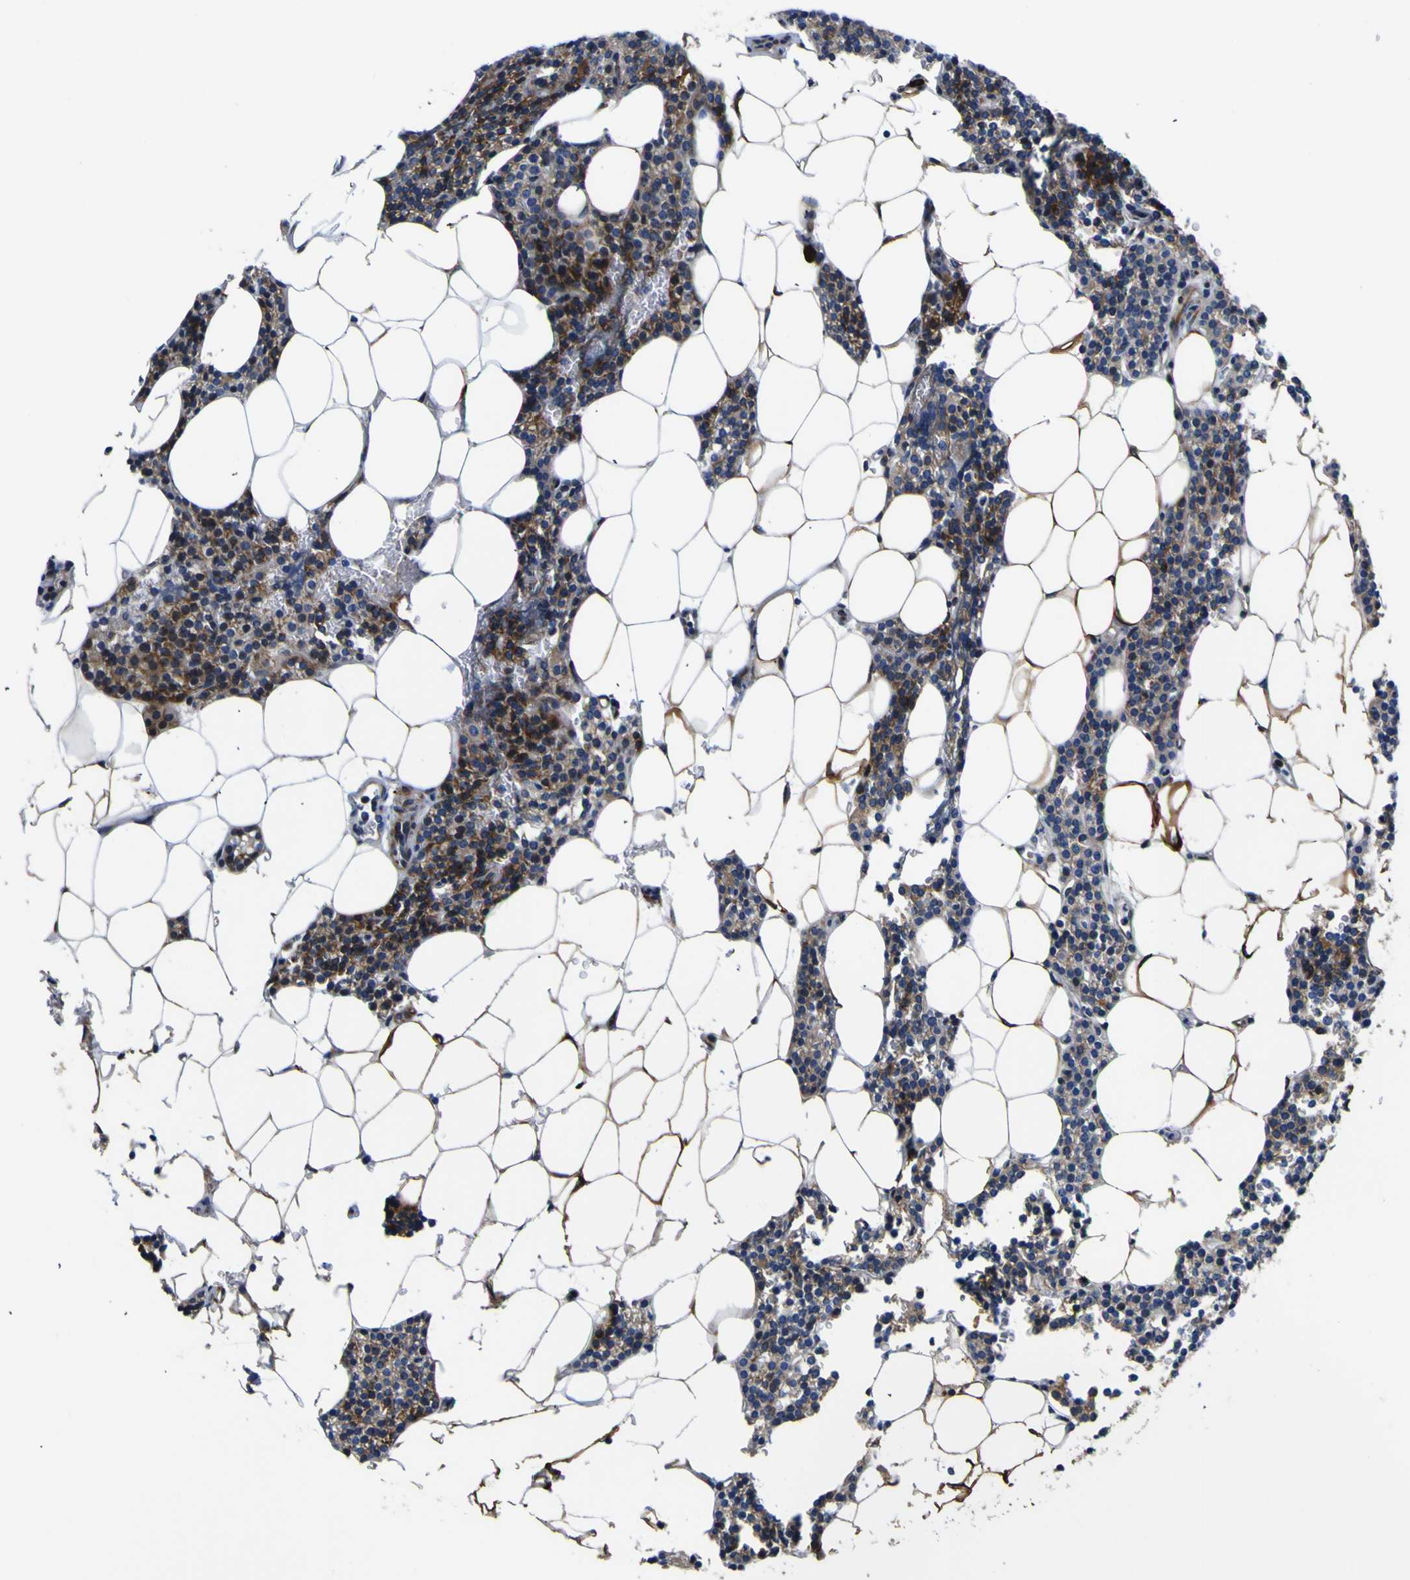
{"staining": {"intensity": "moderate", "quantity": "25%-75%", "location": "cytoplasmic/membranous"}, "tissue": "parathyroid gland", "cell_type": "Glandular cells", "image_type": "normal", "snomed": [{"axis": "morphology", "description": "Normal tissue, NOS"}, {"axis": "morphology", "description": "Adenoma, NOS"}, {"axis": "topography", "description": "Parathyroid gland"}], "caption": "Protein expression analysis of unremarkable parathyroid gland exhibits moderate cytoplasmic/membranous expression in about 25%-75% of glandular cells.", "gene": "SCD", "patient": {"sex": "female", "age": 51}}